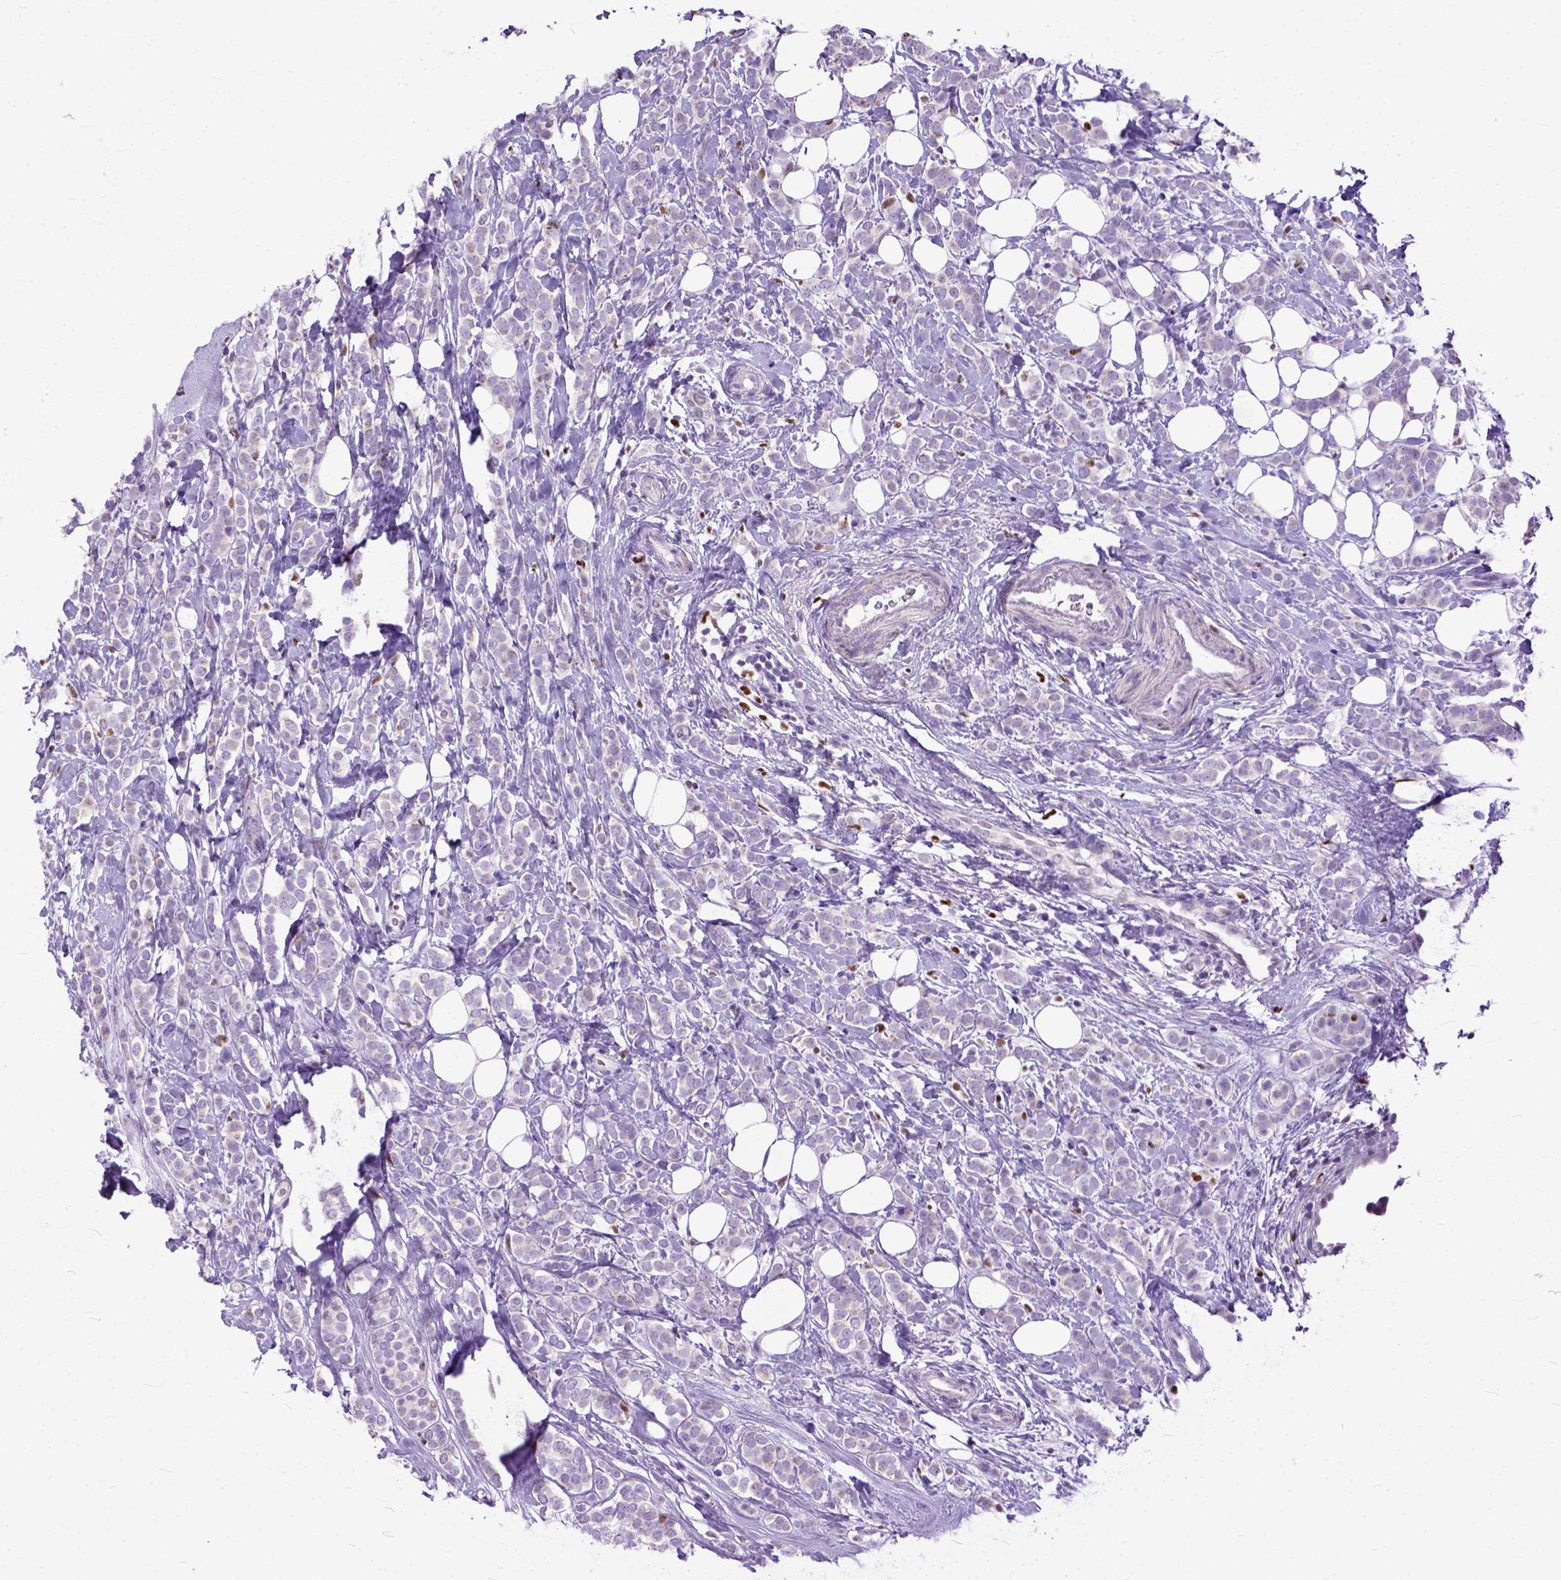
{"staining": {"intensity": "negative", "quantity": "none", "location": "none"}, "tissue": "breast cancer", "cell_type": "Tumor cells", "image_type": "cancer", "snomed": [{"axis": "morphology", "description": "Lobular carcinoma"}, {"axis": "topography", "description": "Breast"}], "caption": "This is an IHC micrograph of human lobular carcinoma (breast). There is no positivity in tumor cells.", "gene": "CRB1", "patient": {"sex": "female", "age": 49}}